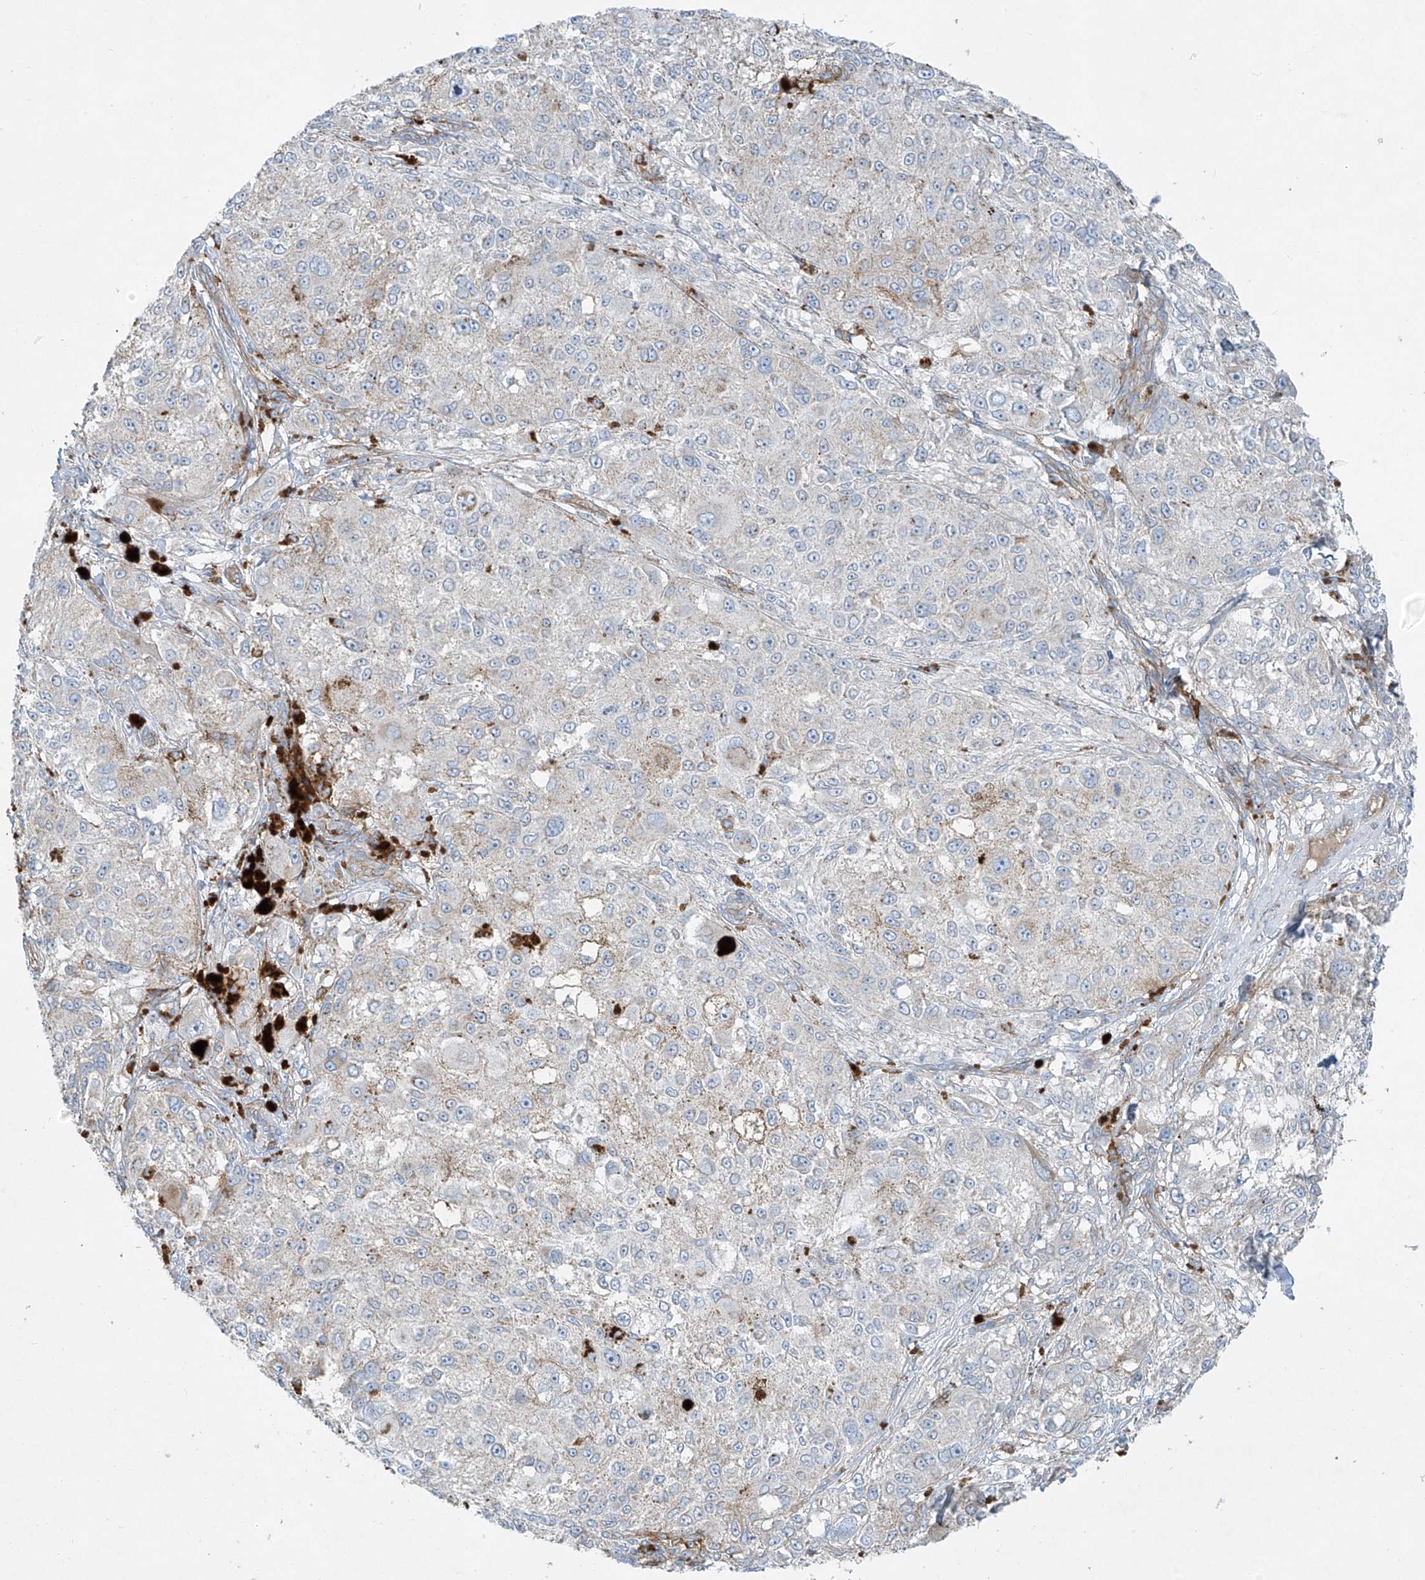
{"staining": {"intensity": "negative", "quantity": "none", "location": "none"}, "tissue": "melanoma", "cell_type": "Tumor cells", "image_type": "cancer", "snomed": [{"axis": "morphology", "description": "Necrosis, NOS"}, {"axis": "morphology", "description": "Malignant melanoma, NOS"}, {"axis": "topography", "description": "Skin"}], "caption": "IHC image of human melanoma stained for a protein (brown), which reveals no positivity in tumor cells.", "gene": "VAMP5", "patient": {"sex": "female", "age": 87}}